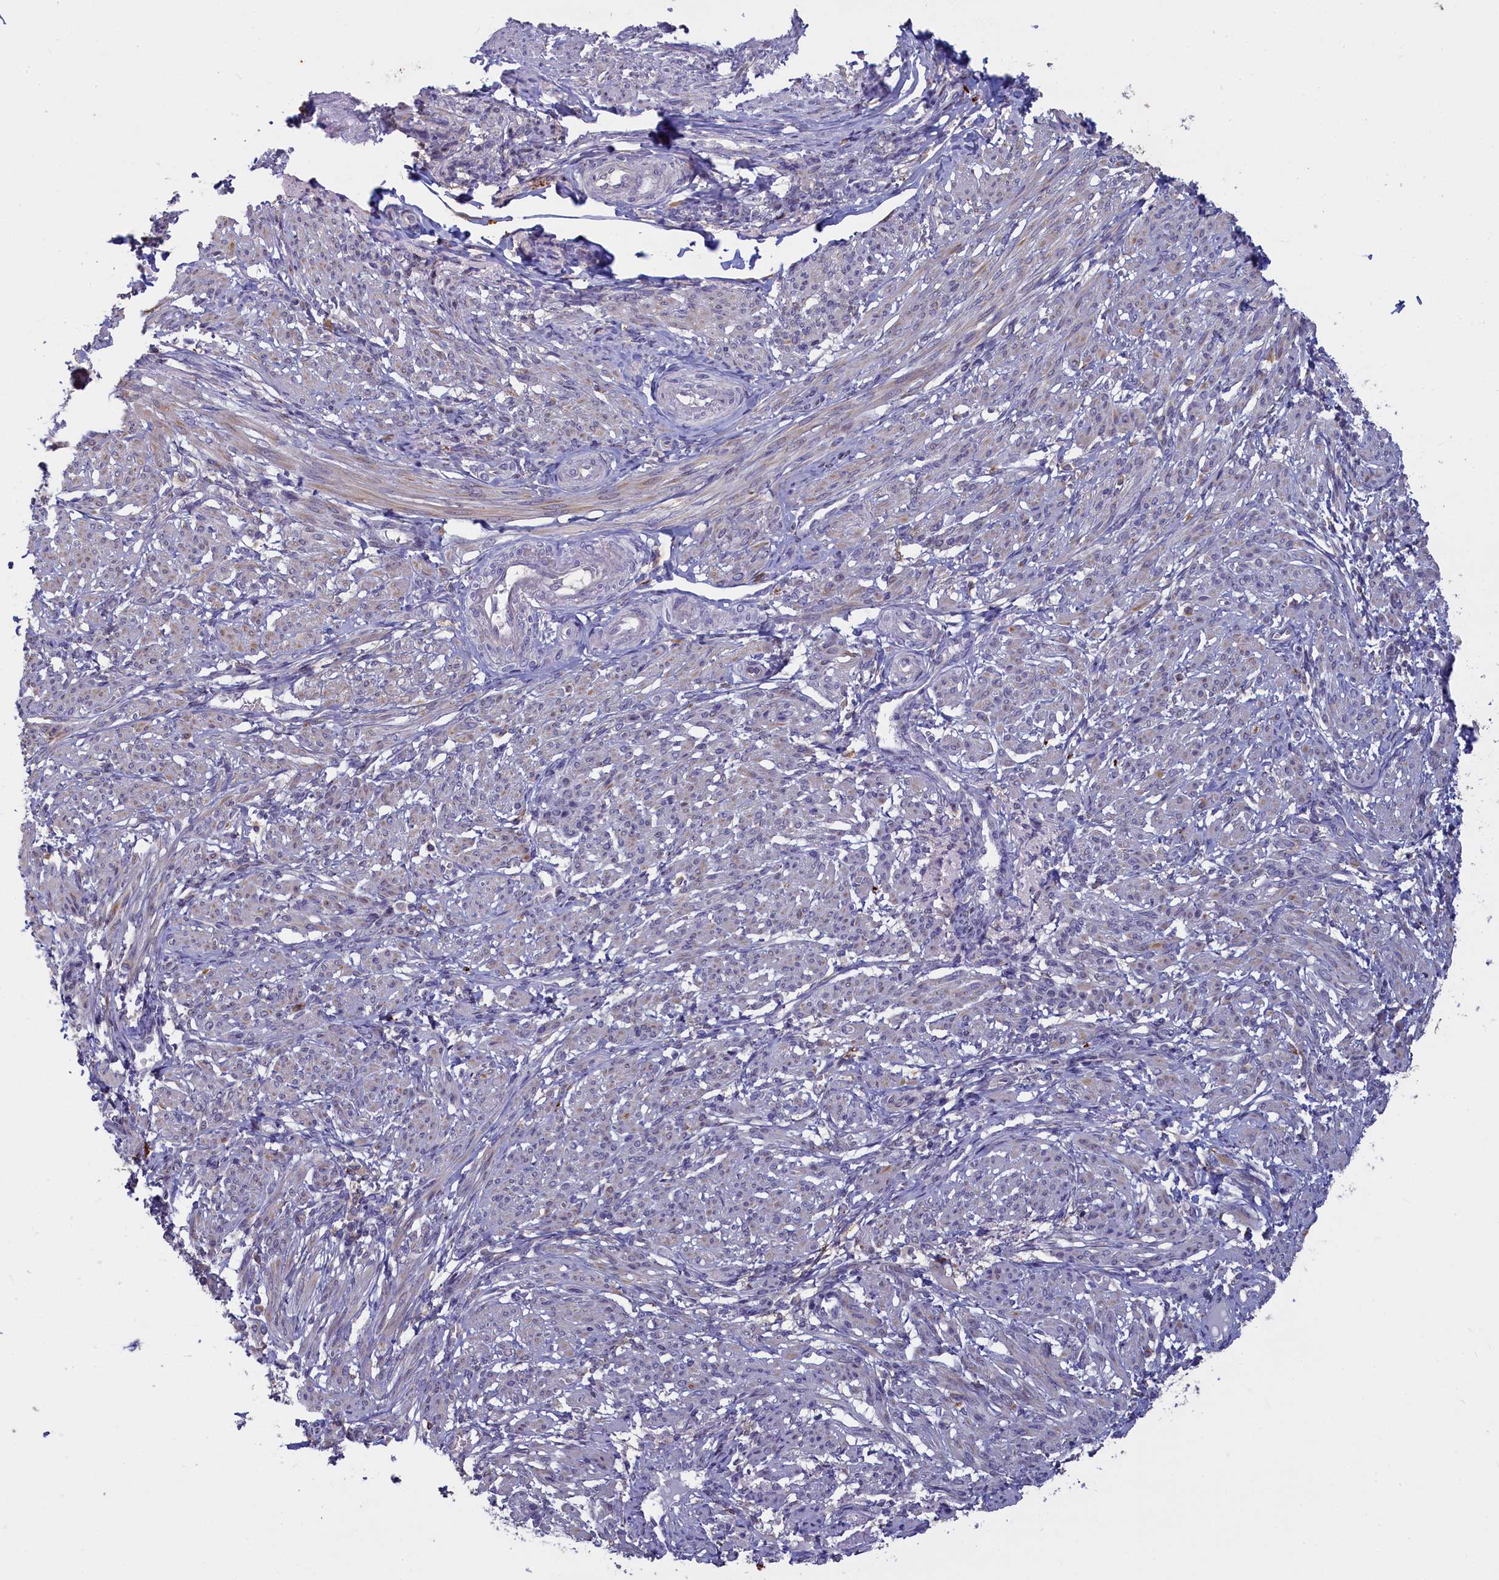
{"staining": {"intensity": "weak", "quantity": "<25%", "location": "cytoplasmic/membranous"}, "tissue": "smooth muscle", "cell_type": "Smooth muscle cells", "image_type": "normal", "snomed": [{"axis": "morphology", "description": "Normal tissue, NOS"}, {"axis": "topography", "description": "Smooth muscle"}], "caption": "Immunohistochemistry of unremarkable smooth muscle shows no expression in smooth muscle cells. Nuclei are stained in blue.", "gene": "UCHL3", "patient": {"sex": "female", "age": 39}}